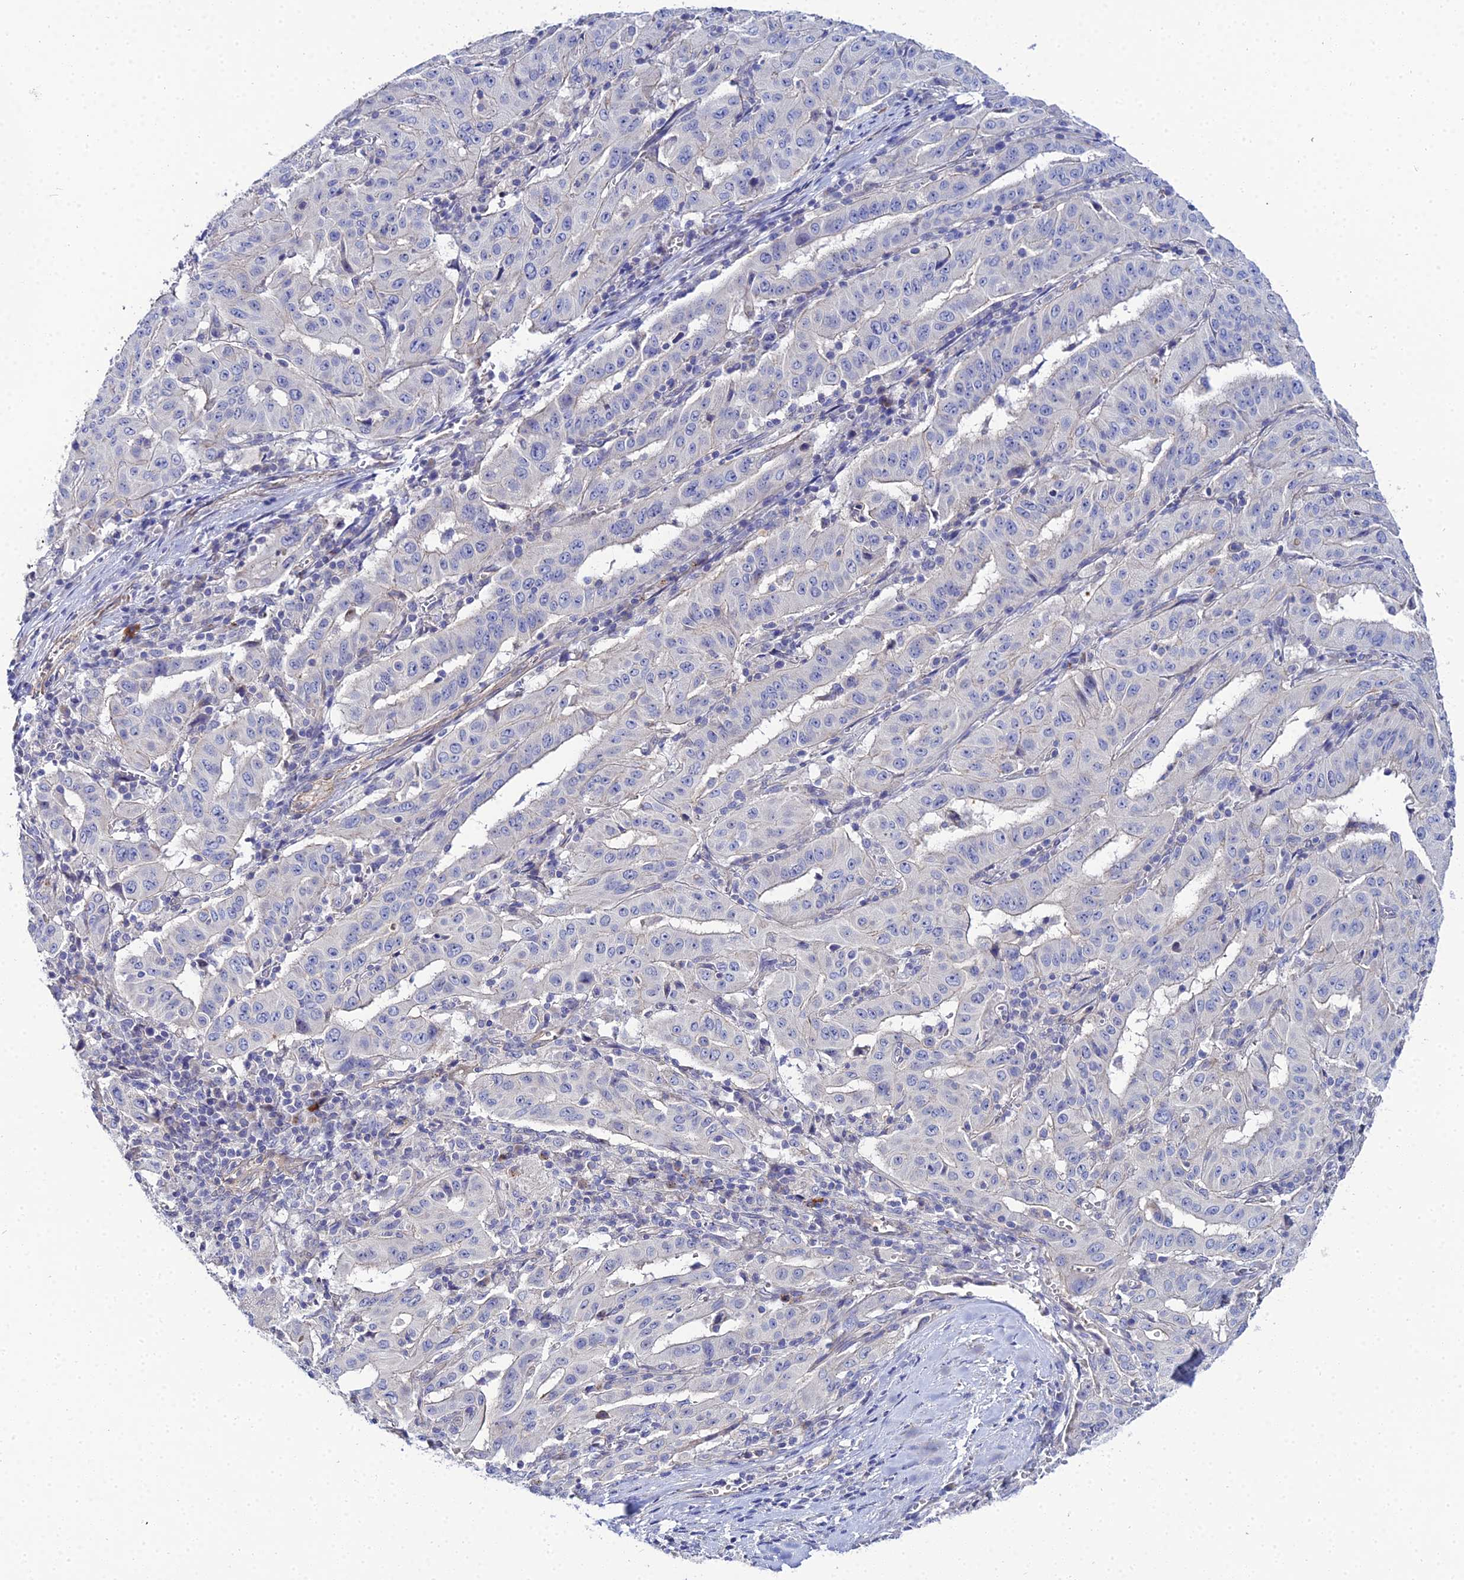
{"staining": {"intensity": "negative", "quantity": "none", "location": "none"}, "tissue": "pancreatic cancer", "cell_type": "Tumor cells", "image_type": "cancer", "snomed": [{"axis": "morphology", "description": "Adenocarcinoma, NOS"}, {"axis": "topography", "description": "Pancreas"}], "caption": "Immunohistochemistry photomicrograph of pancreatic cancer stained for a protein (brown), which displays no expression in tumor cells.", "gene": "APOBEC3H", "patient": {"sex": "male", "age": 63}}